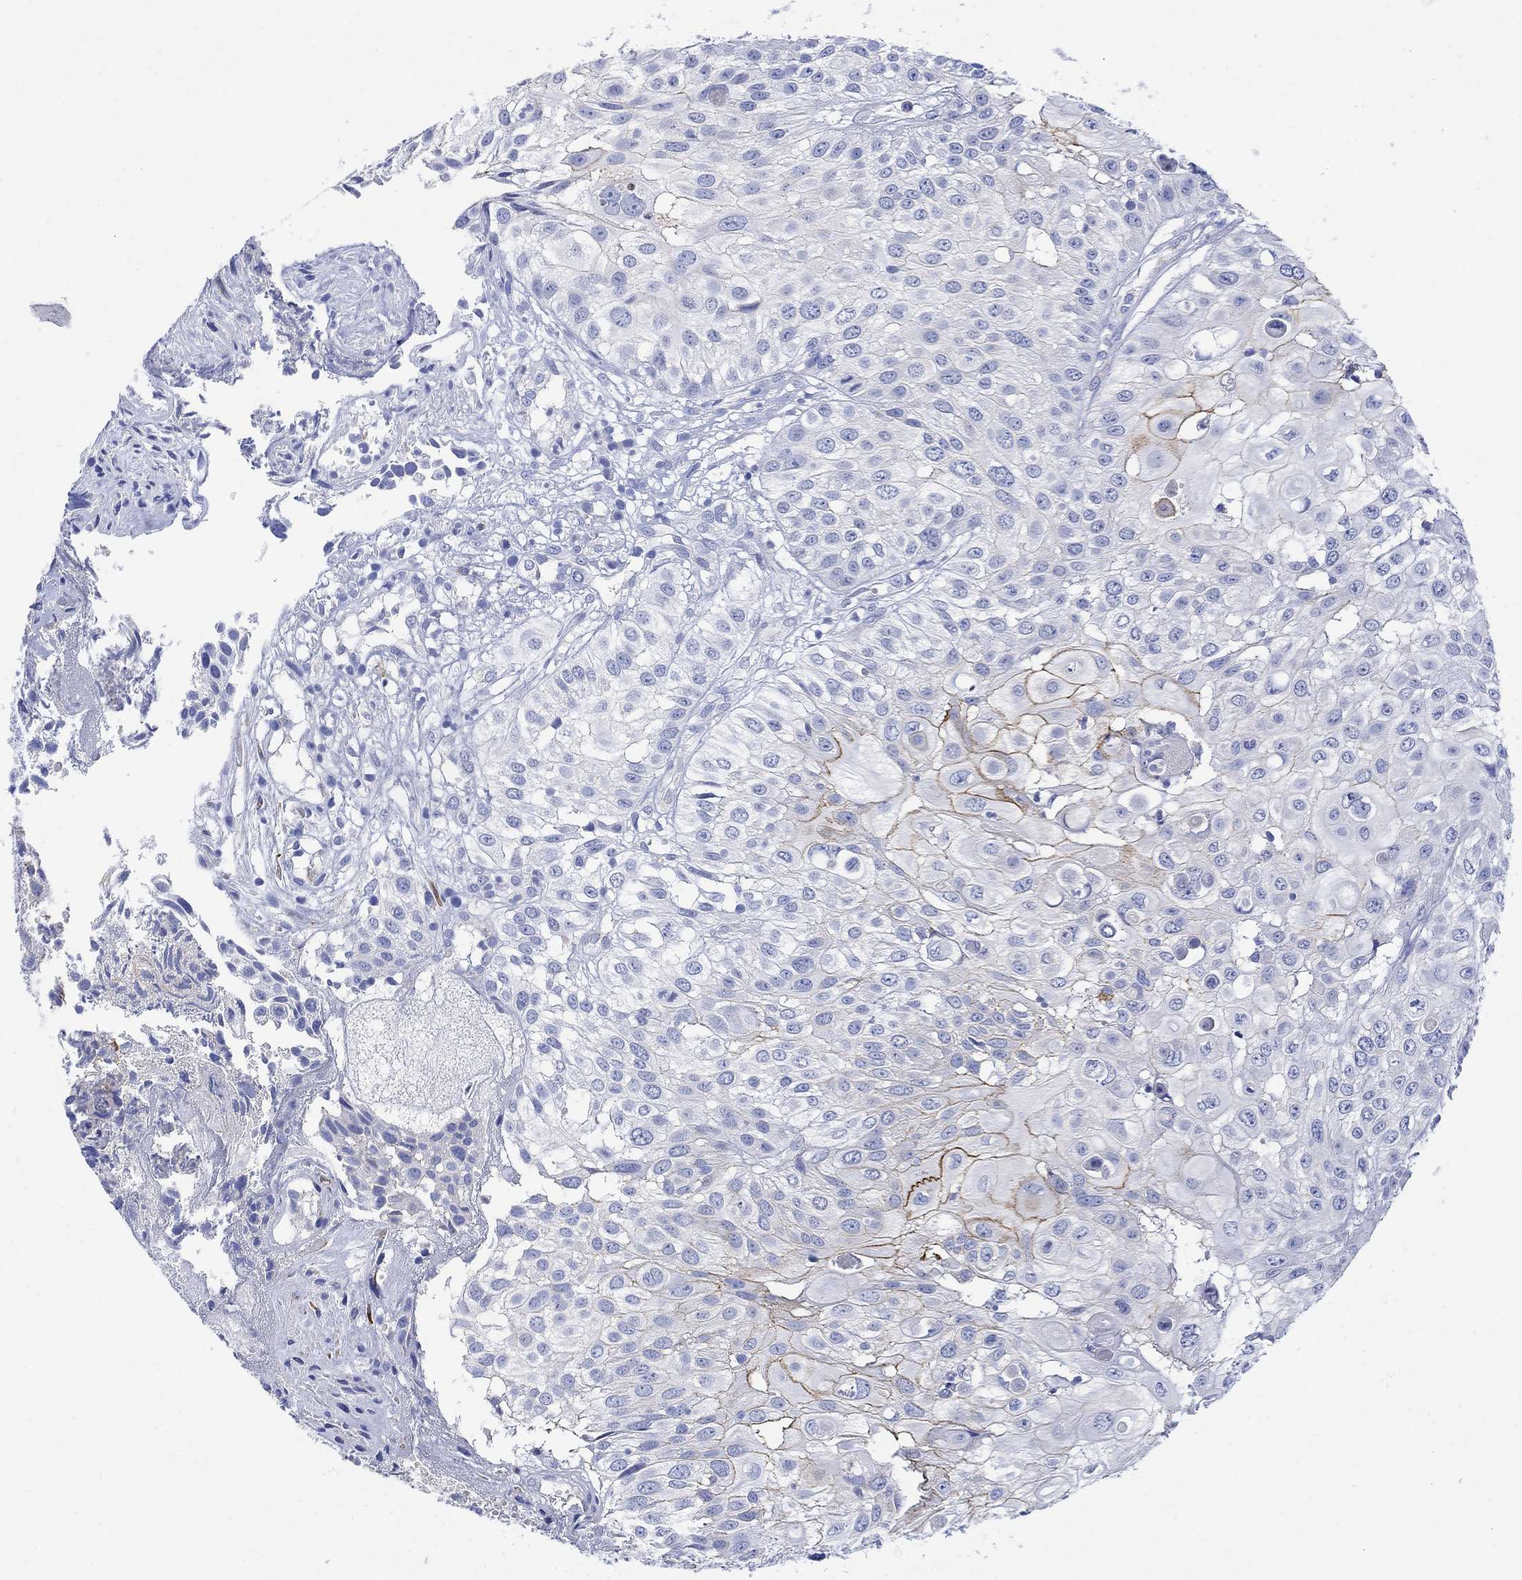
{"staining": {"intensity": "moderate", "quantity": "<25%", "location": "cytoplasmic/membranous"}, "tissue": "urothelial cancer", "cell_type": "Tumor cells", "image_type": "cancer", "snomed": [{"axis": "morphology", "description": "Urothelial carcinoma, High grade"}, {"axis": "topography", "description": "Urinary bladder"}], "caption": "Immunohistochemistry (DAB (3,3'-diaminobenzidine)) staining of human urothelial cancer shows moderate cytoplasmic/membranous protein staining in about <25% of tumor cells.", "gene": "MYL1", "patient": {"sex": "female", "age": 79}}